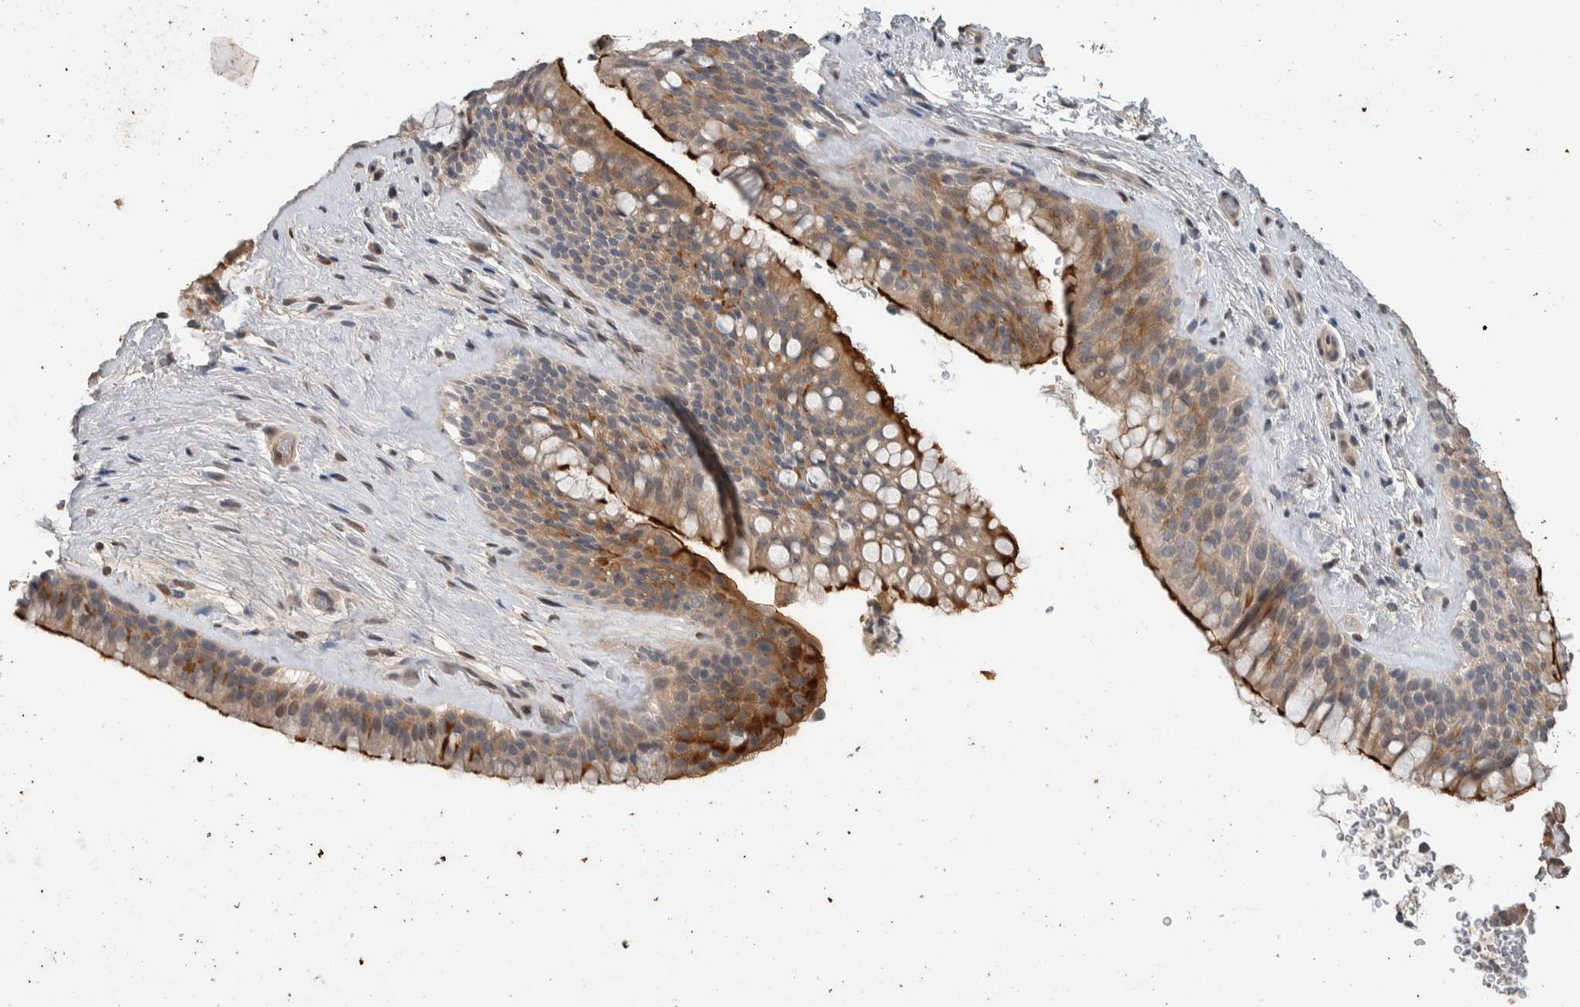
{"staining": {"intensity": "moderate", "quantity": ">75%", "location": "cytoplasmic/membranous"}, "tissue": "bronchus", "cell_type": "Respiratory epithelial cells", "image_type": "normal", "snomed": [{"axis": "morphology", "description": "Normal tissue, NOS"}, {"axis": "topography", "description": "Cartilage tissue"}, {"axis": "topography", "description": "Bronchus"}], "caption": "The immunohistochemical stain labels moderate cytoplasmic/membranous expression in respiratory epithelial cells of normal bronchus. (brown staining indicates protein expression, while blue staining denotes nuclei).", "gene": "CYSRT1", "patient": {"sex": "female", "age": 53}}